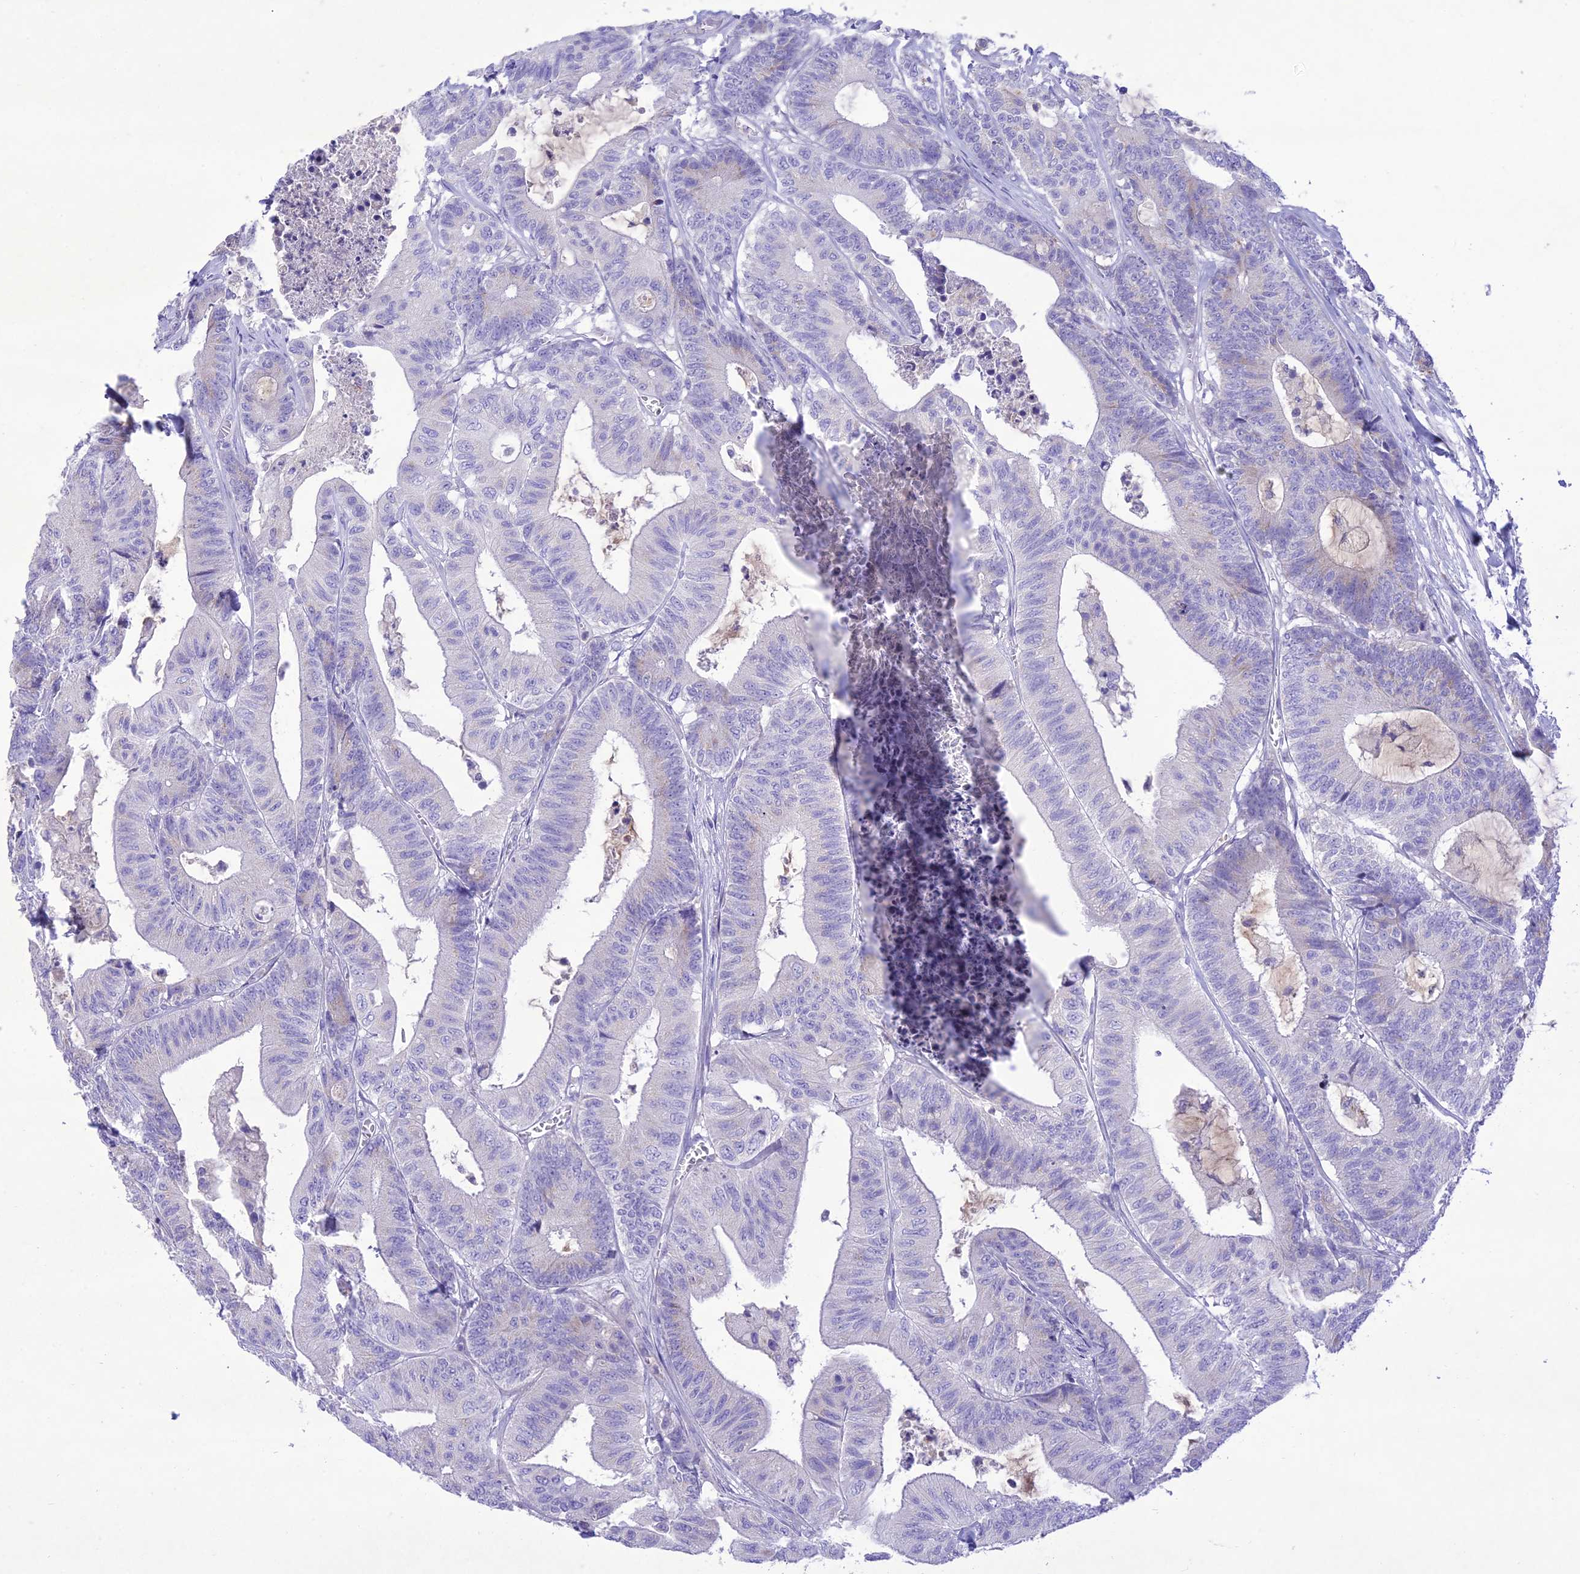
{"staining": {"intensity": "negative", "quantity": "none", "location": "none"}, "tissue": "colorectal cancer", "cell_type": "Tumor cells", "image_type": "cancer", "snomed": [{"axis": "morphology", "description": "Adenocarcinoma, NOS"}, {"axis": "topography", "description": "Colon"}], "caption": "Immunohistochemistry (IHC) of human colorectal adenocarcinoma exhibits no expression in tumor cells.", "gene": "SLC13A5", "patient": {"sex": "female", "age": 84}}